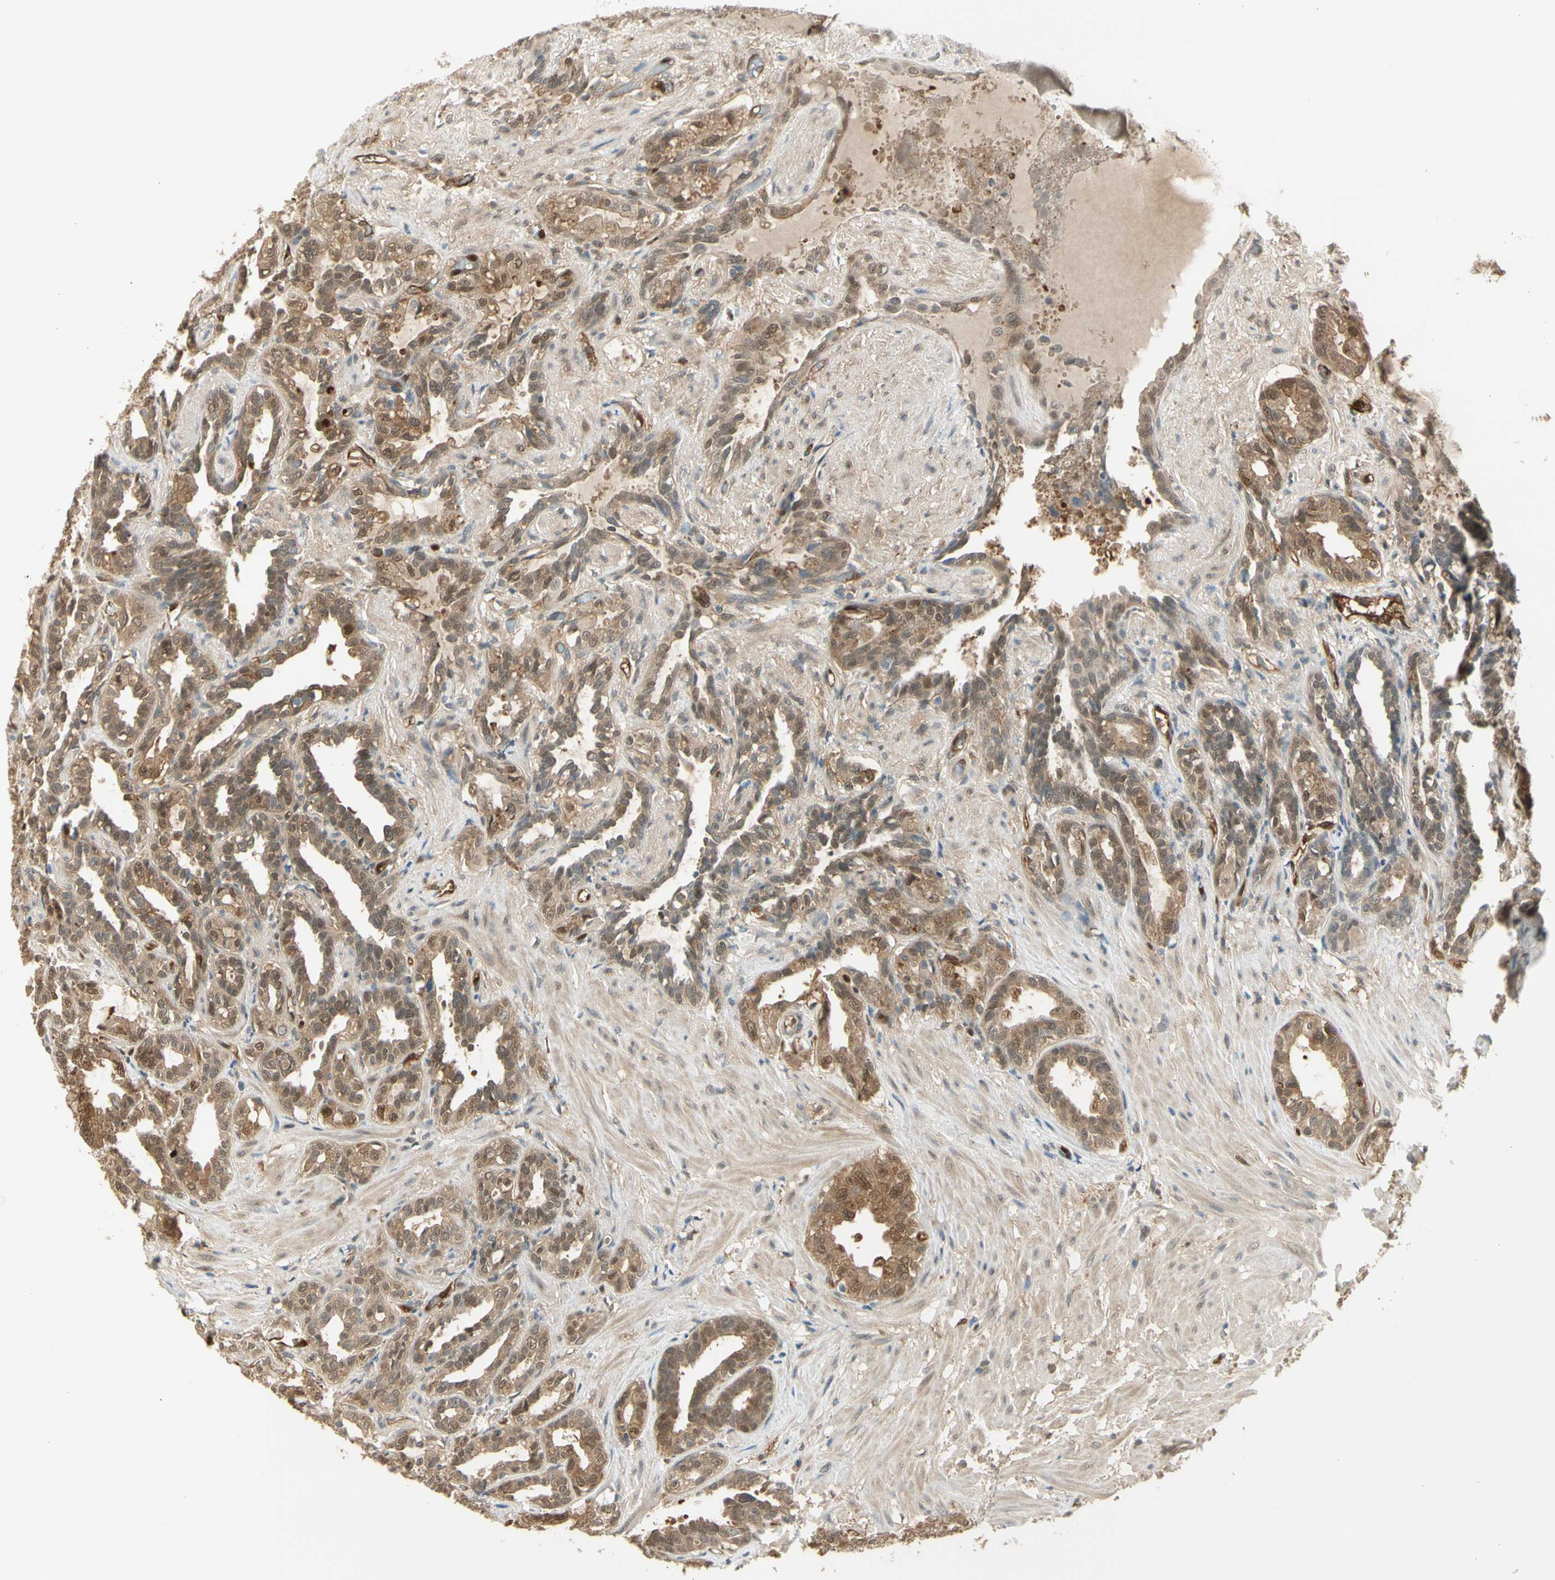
{"staining": {"intensity": "moderate", "quantity": ">75%", "location": "cytoplasmic/membranous"}, "tissue": "seminal vesicle", "cell_type": "Glandular cells", "image_type": "normal", "snomed": [{"axis": "morphology", "description": "Normal tissue, NOS"}, {"axis": "topography", "description": "Seminal veicle"}], "caption": "Seminal vesicle stained with DAB IHC reveals medium levels of moderate cytoplasmic/membranous positivity in approximately >75% of glandular cells.", "gene": "SERPINB6", "patient": {"sex": "male", "age": 61}}